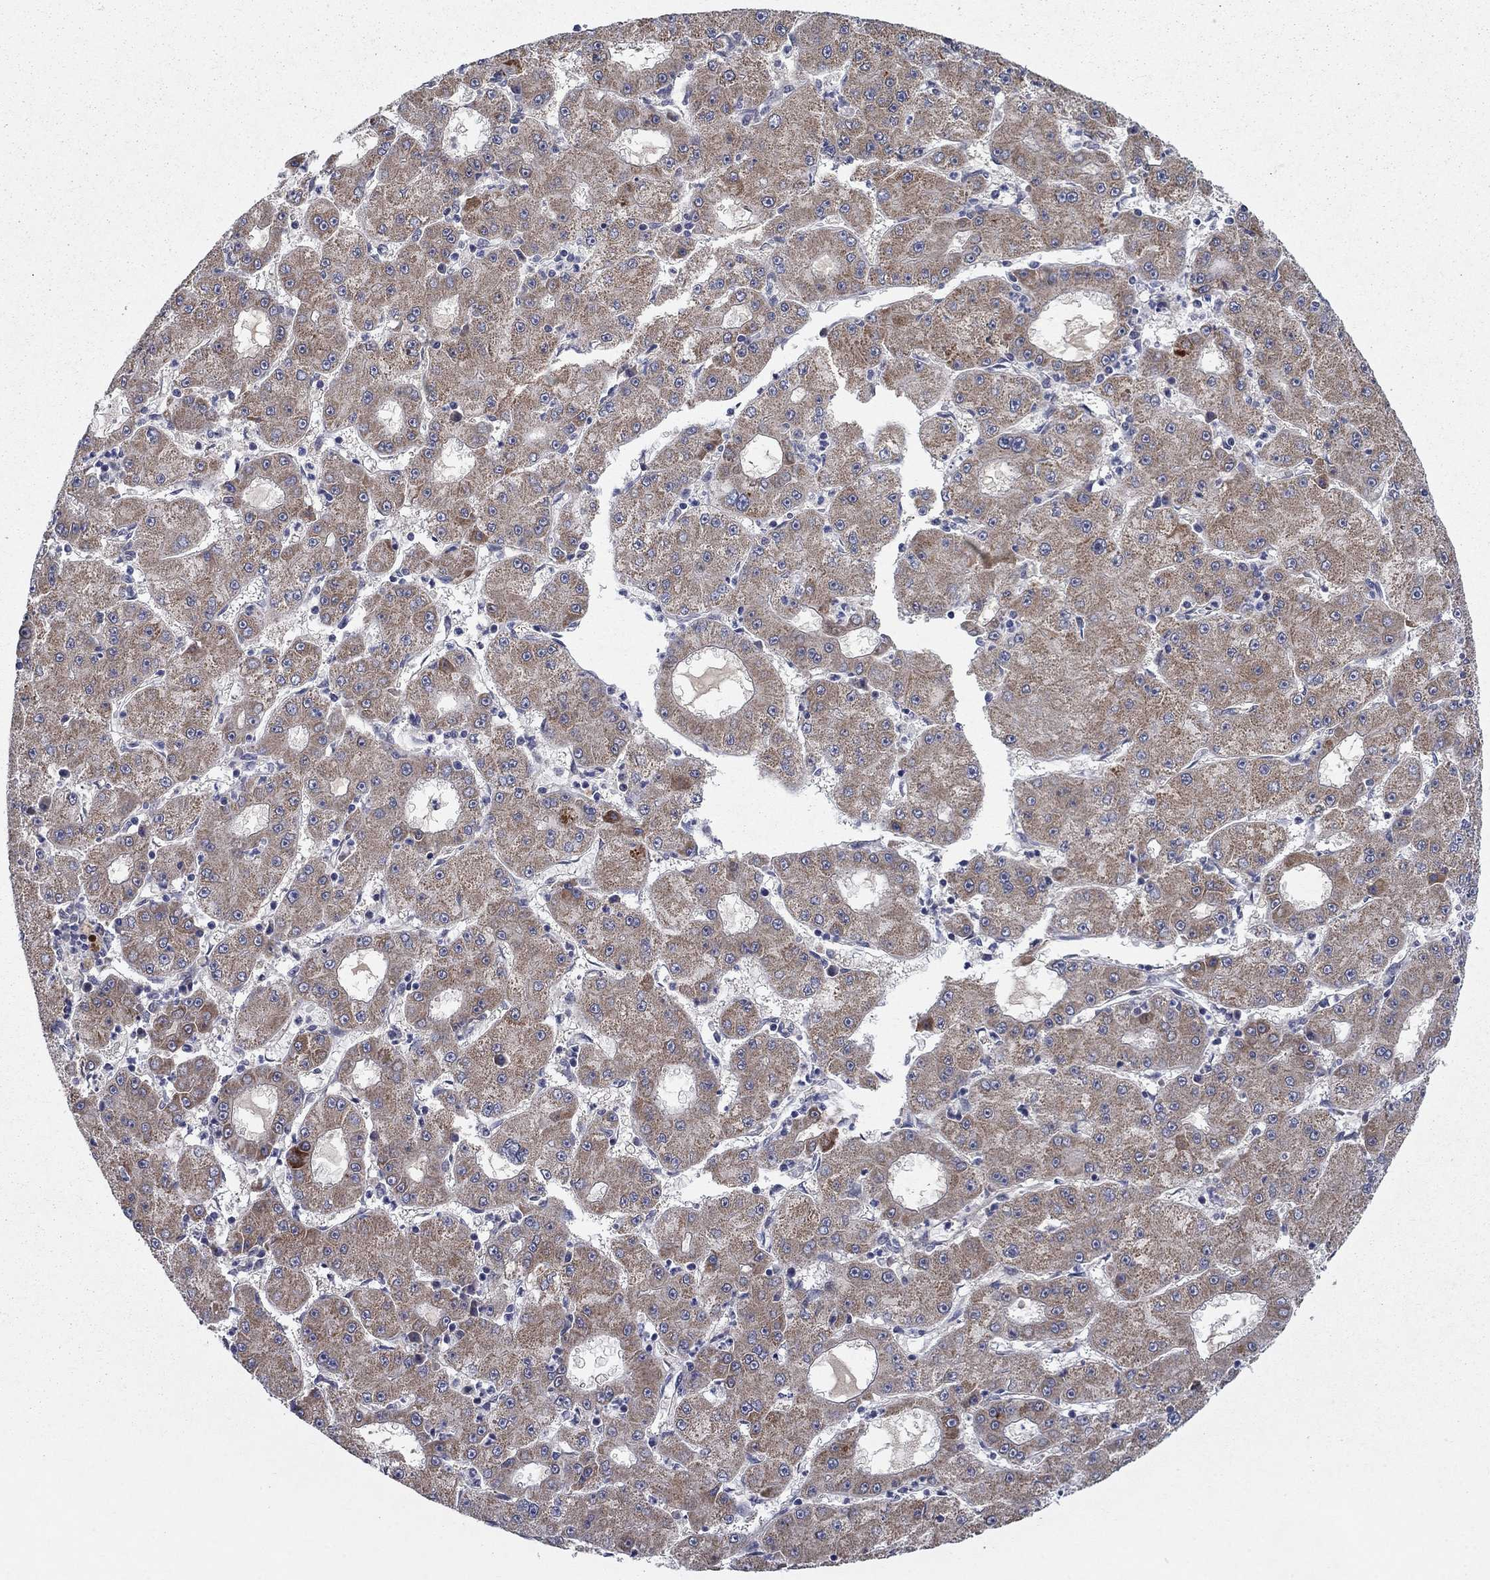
{"staining": {"intensity": "moderate", "quantity": "25%-75%", "location": "cytoplasmic/membranous"}, "tissue": "liver cancer", "cell_type": "Tumor cells", "image_type": "cancer", "snomed": [{"axis": "morphology", "description": "Carcinoma, Hepatocellular, NOS"}, {"axis": "topography", "description": "Liver"}], "caption": "Immunohistochemistry (IHC) histopathology image of neoplastic tissue: liver cancer (hepatocellular carcinoma) stained using immunohistochemistry (IHC) shows medium levels of moderate protein expression localized specifically in the cytoplasmic/membranous of tumor cells, appearing as a cytoplasmic/membranous brown color.", "gene": "LACTB2", "patient": {"sex": "male", "age": 73}}